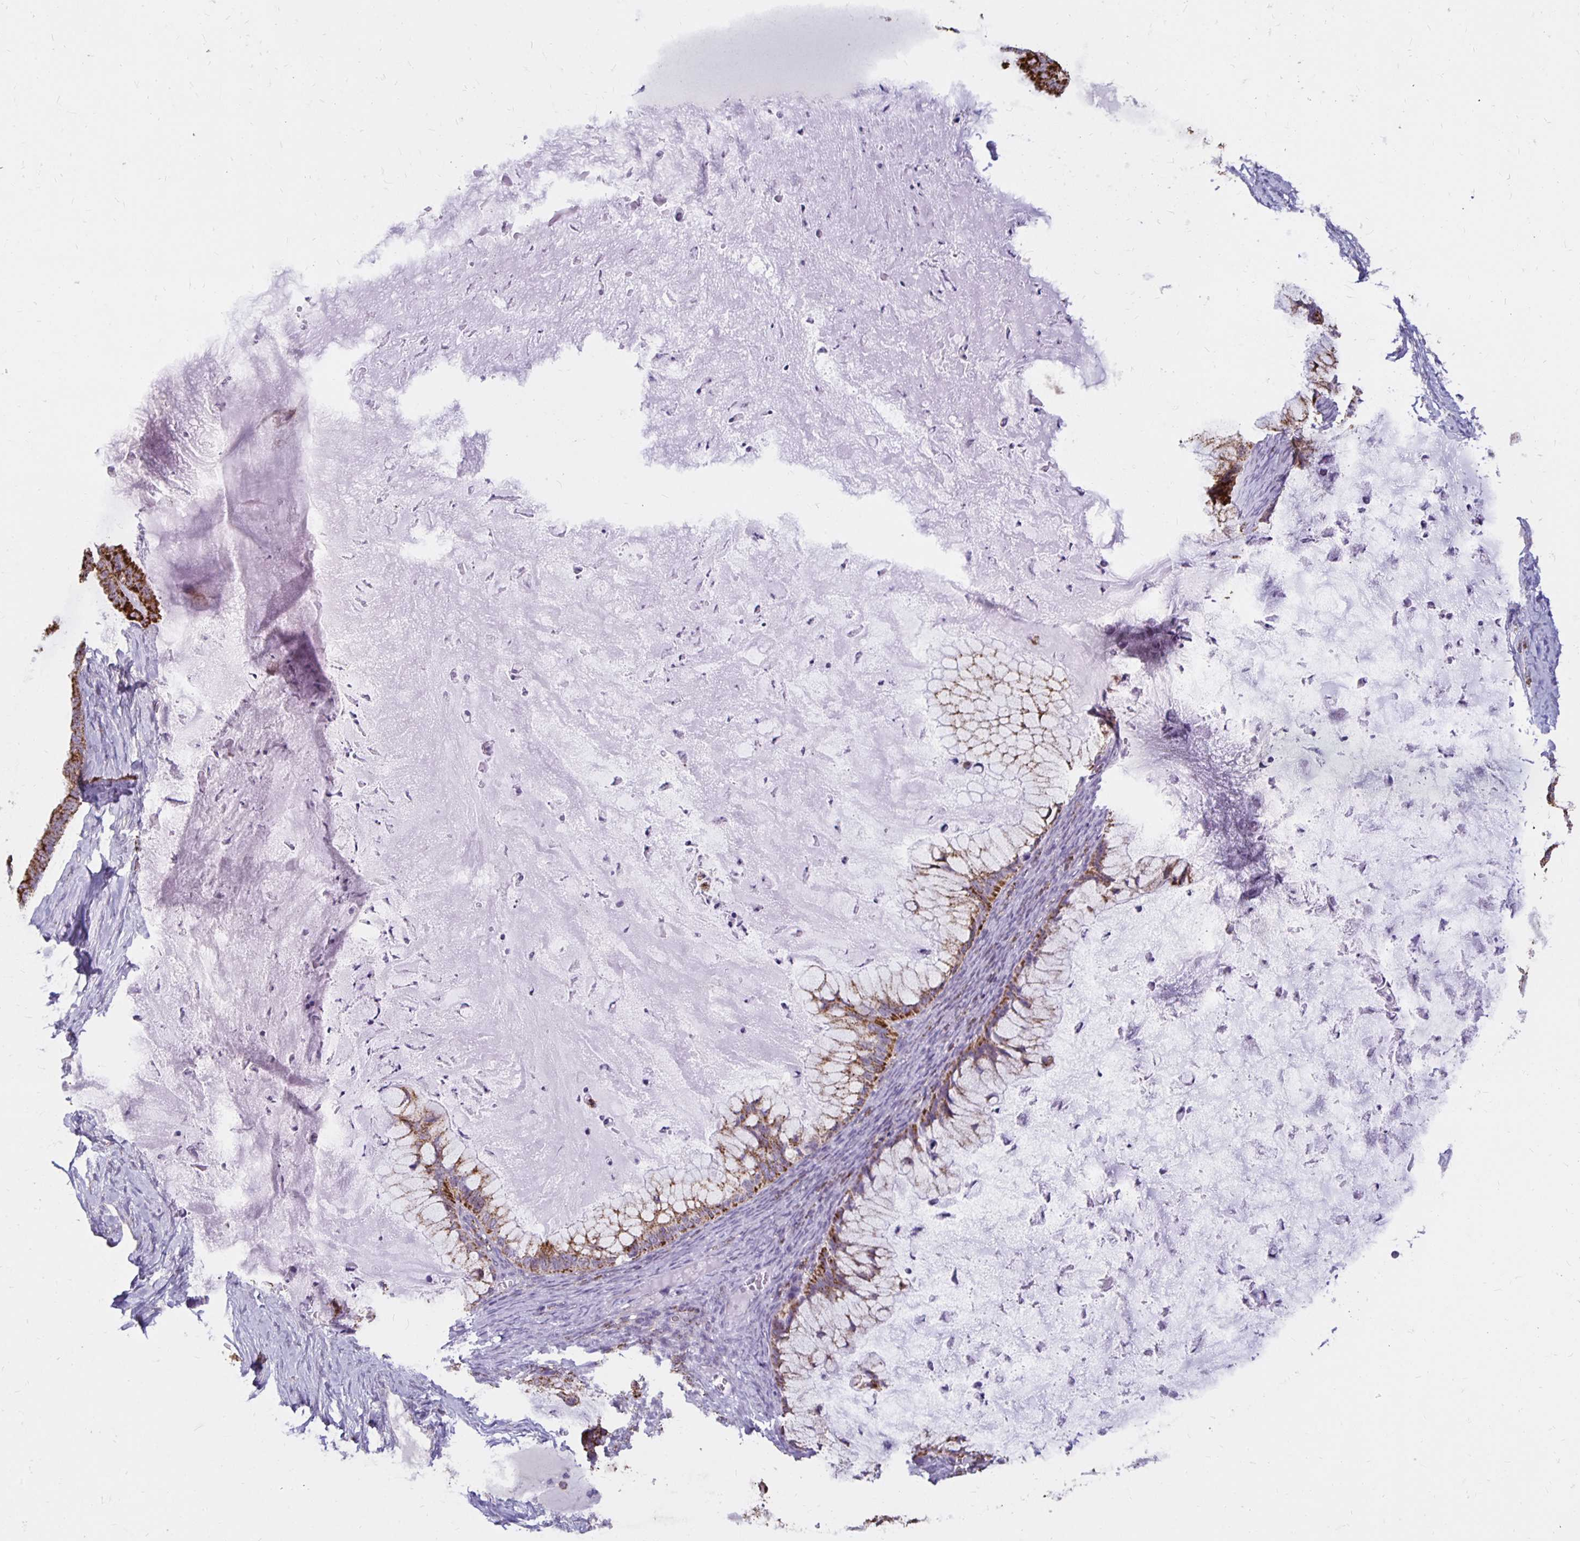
{"staining": {"intensity": "moderate", "quantity": ">75%", "location": "cytoplasmic/membranous"}, "tissue": "ovarian cancer", "cell_type": "Tumor cells", "image_type": "cancer", "snomed": [{"axis": "morphology", "description": "Cystadenocarcinoma, mucinous, NOS"}, {"axis": "topography", "description": "Ovary"}], "caption": "There is medium levels of moderate cytoplasmic/membranous staining in tumor cells of ovarian cancer, as demonstrated by immunohistochemical staining (brown color).", "gene": "IER3", "patient": {"sex": "female", "age": 72}}